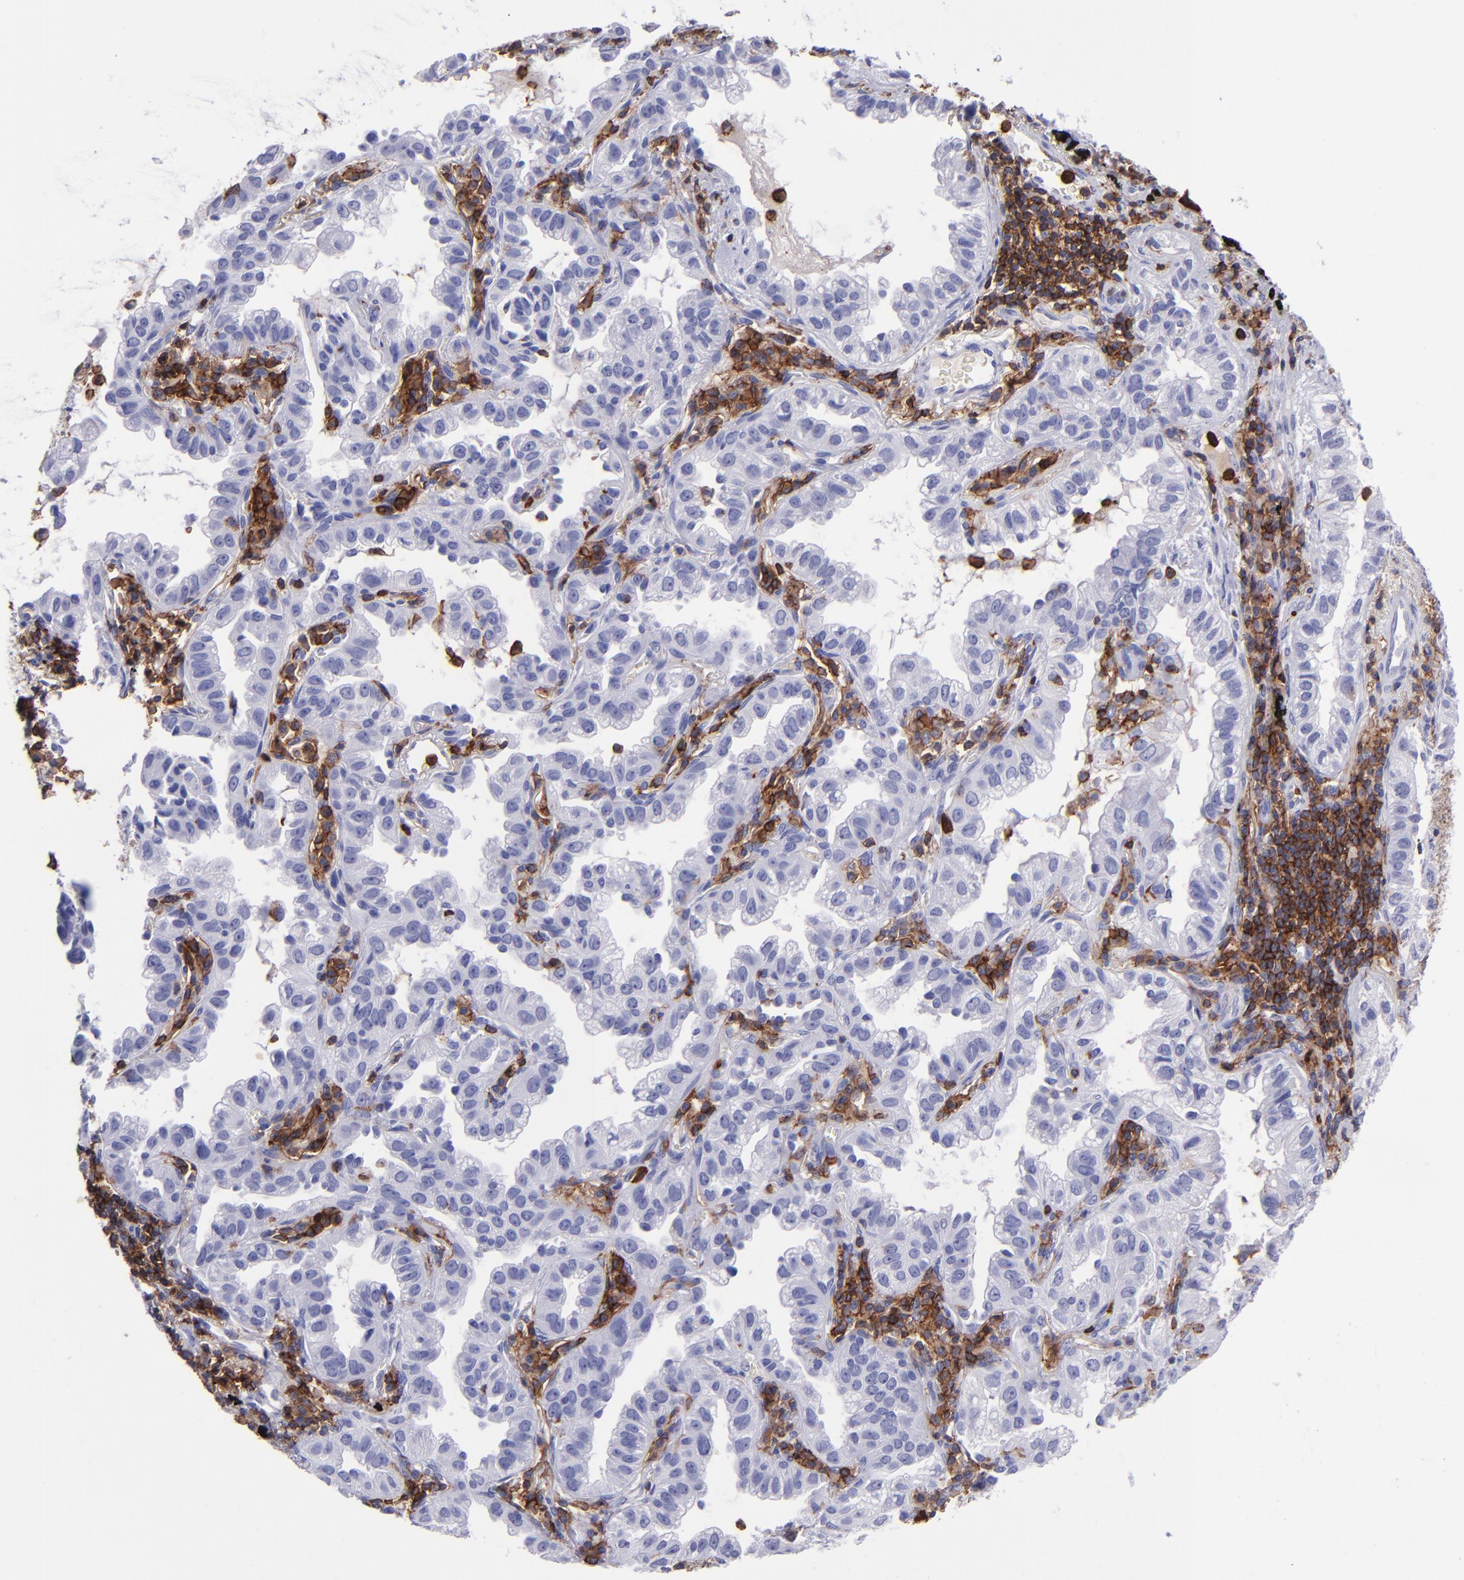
{"staining": {"intensity": "negative", "quantity": "none", "location": "none"}, "tissue": "lung cancer", "cell_type": "Tumor cells", "image_type": "cancer", "snomed": [{"axis": "morphology", "description": "Adenocarcinoma, NOS"}, {"axis": "topography", "description": "Lung"}], "caption": "Human lung cancer (adenocarcinoma) stained for a protein using immunohistochemistry reveals no staining in tumor cells.", "gene": "ICAM3", "patient": {"sex": "female", "age": 50}}